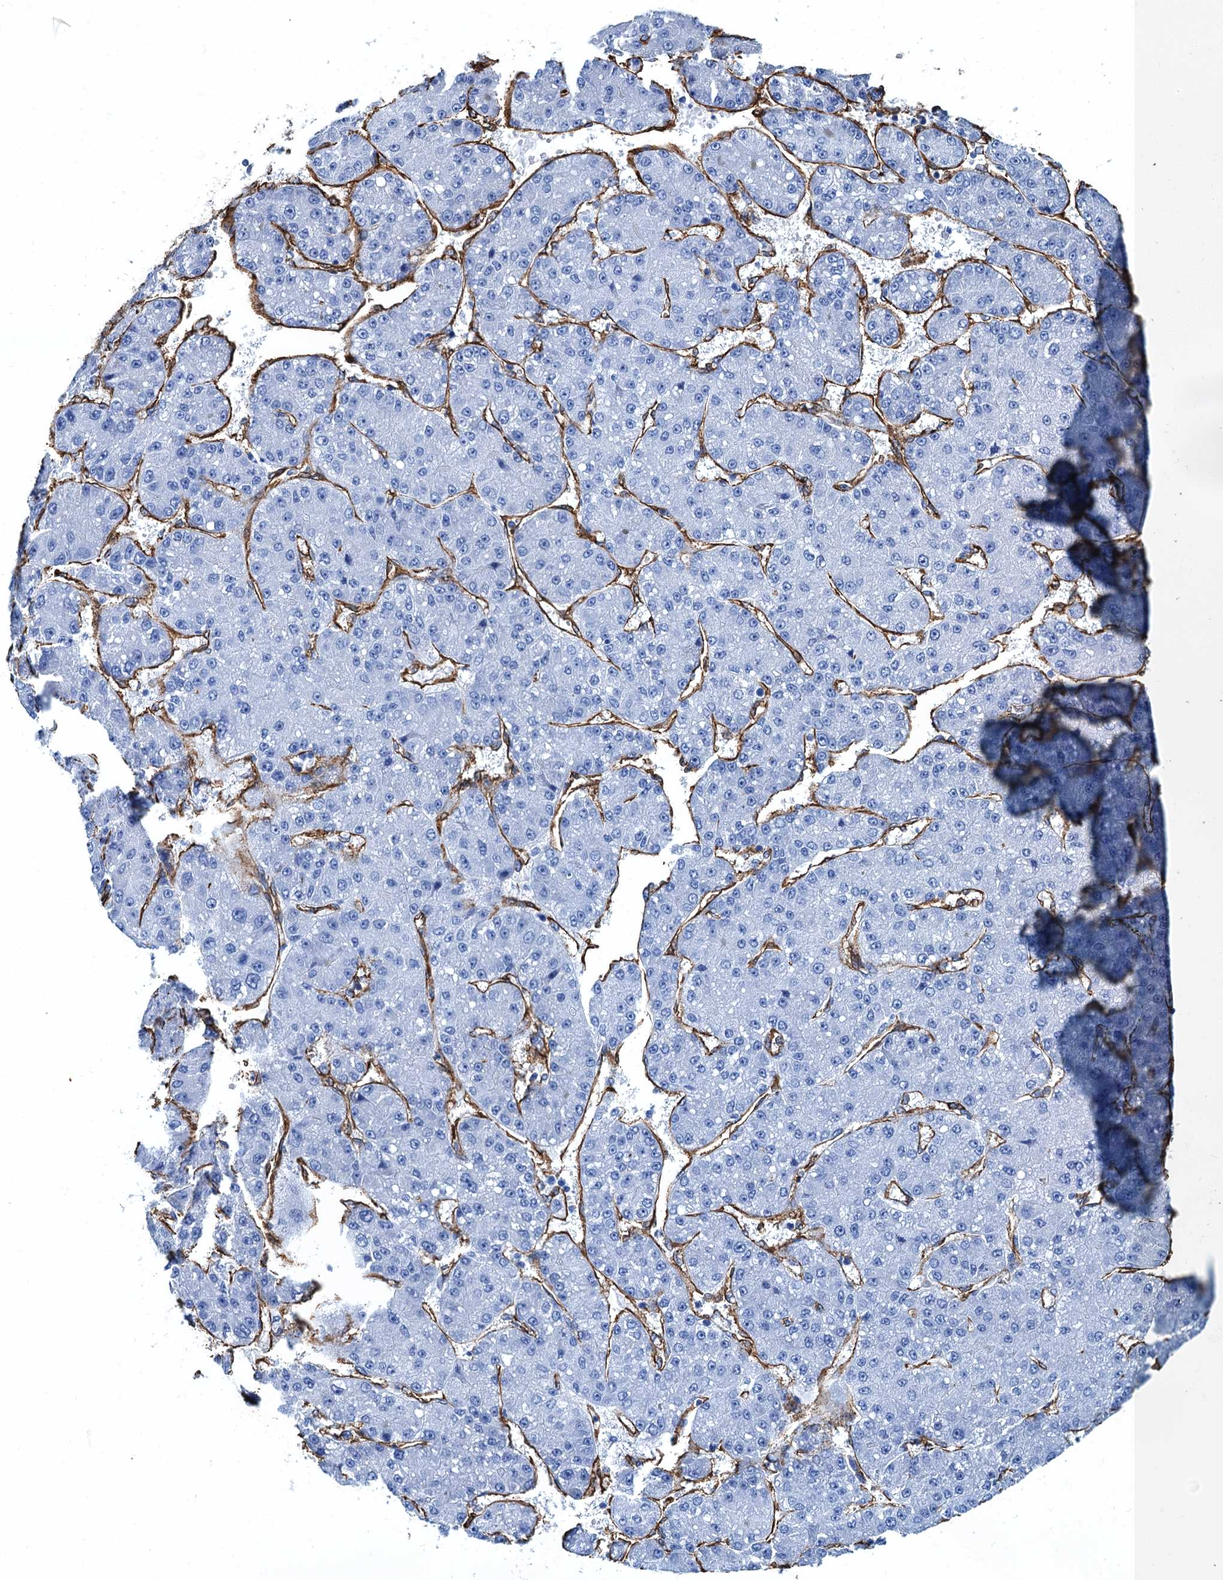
{"staining": {"intensity": "moderate", "quantity": "<25%", "location": "cytoplasmic/membranous"}, "tissue": "liver cancer", "cell_type": "Tumor cells", "image_type": "cancer", "snomed": [{"axis": "morphology", "description": "Carcinoma, Hepatocellular, NOS"}, {"axis": "topography", "description": "Liver"}], "caption": "This photomicrograph displays liver cancer stained with immunohistochemistry to label a protein in brown. The cytoplasmic/membranous of tumor cells show moderate positivity for the protein. Nuclei are counter-stained blue.", "gene": "CAVIN2", "patient": {"sex": "male", "age": 67}}